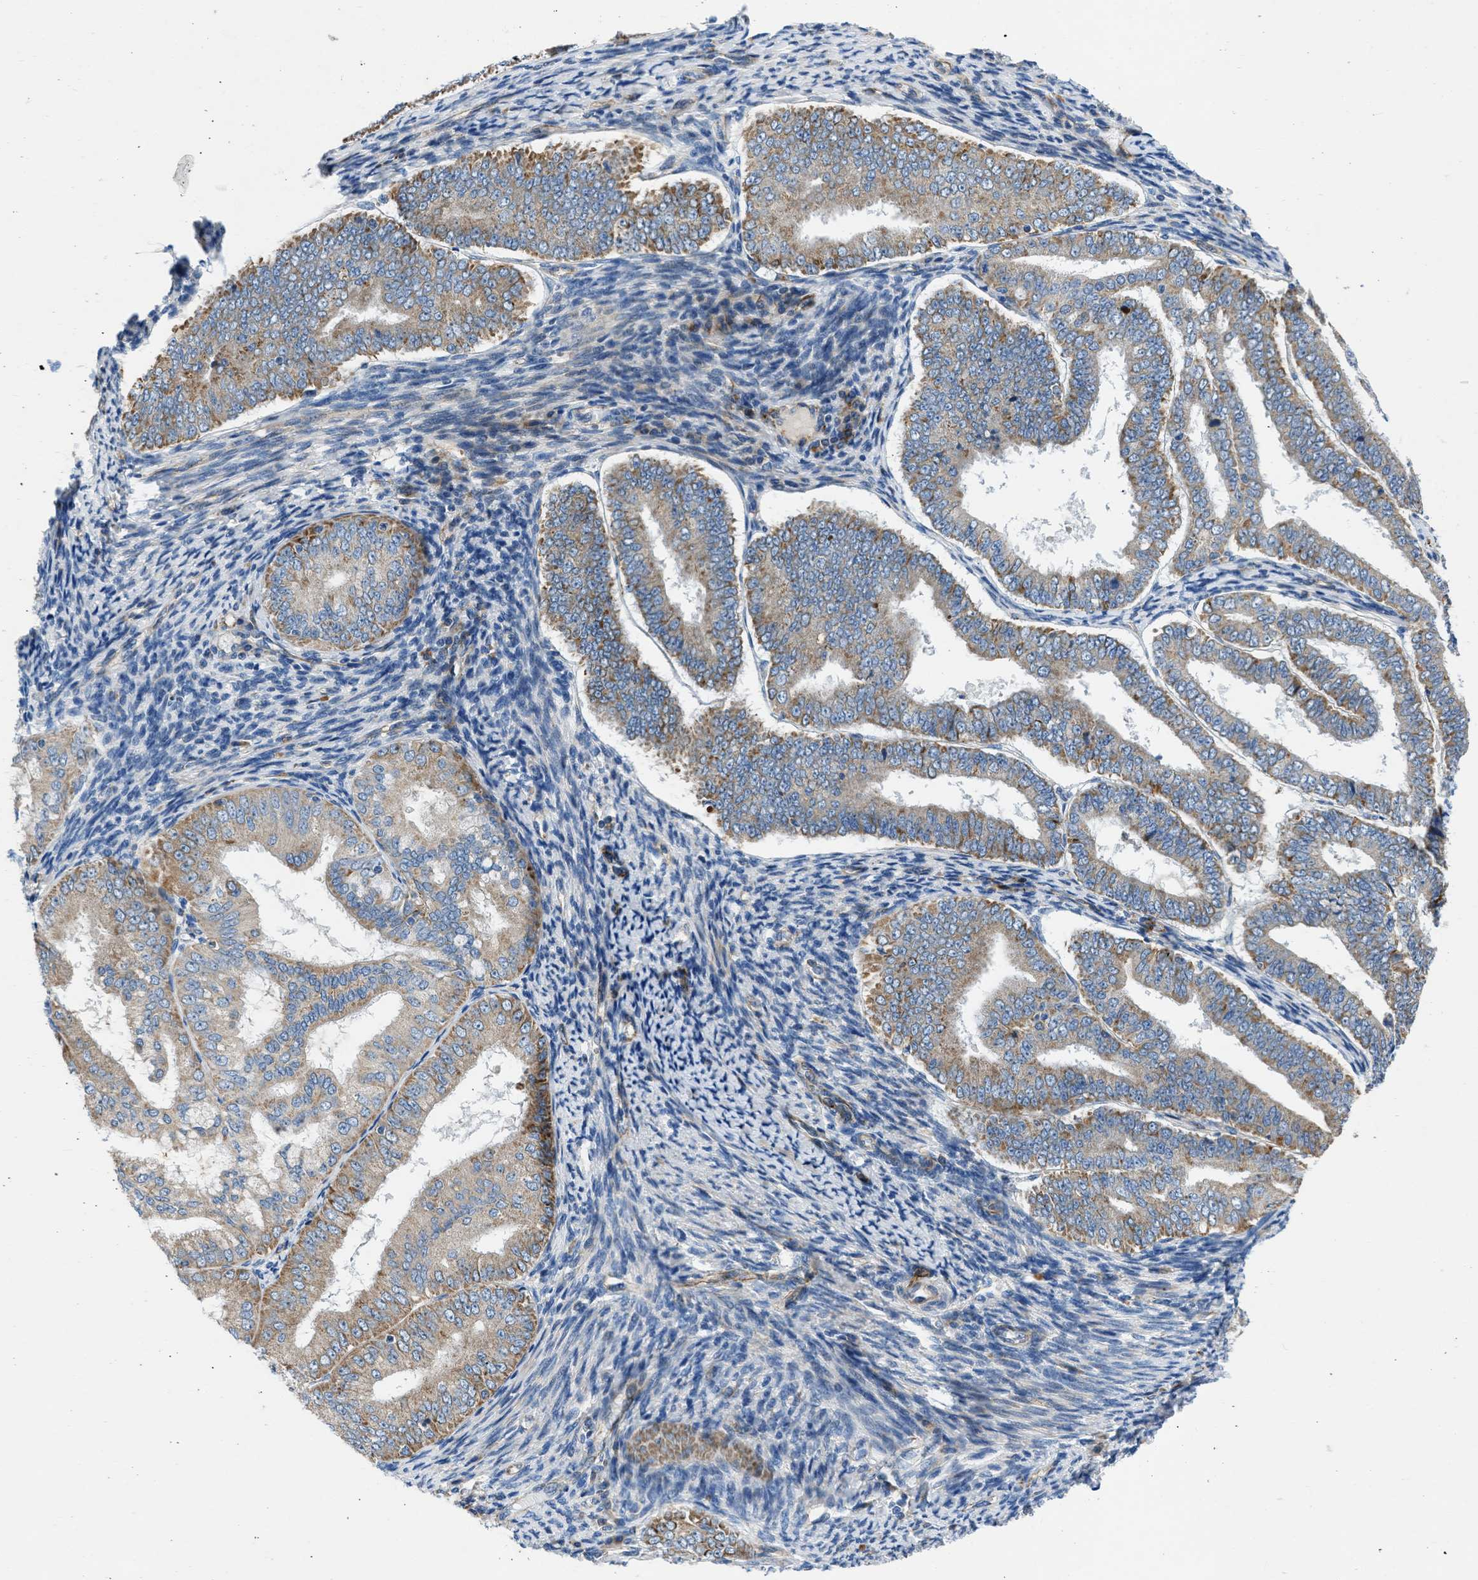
{"staining": {"intensity": "weak", "quantity": "25%-75%", "location": "cytoplasmic/membranous"}, "tissue": "endometrial cancer", "cell_type": "Tumor cells", "image_type": "cancer", "snomed": [{"axis": "morphology", "description": "Adenocarcinoma, NOS"}, {"axis": "topography", "description": "Endometrium"}], "caption": "Tumor cells reveal weak cytoplasmic/membranous staining in about 25%-75% of cells in endometrial cancer (adenocarcinoma).", "gene": "ULK4", "patient": {"sex": "female", "age": 63}}